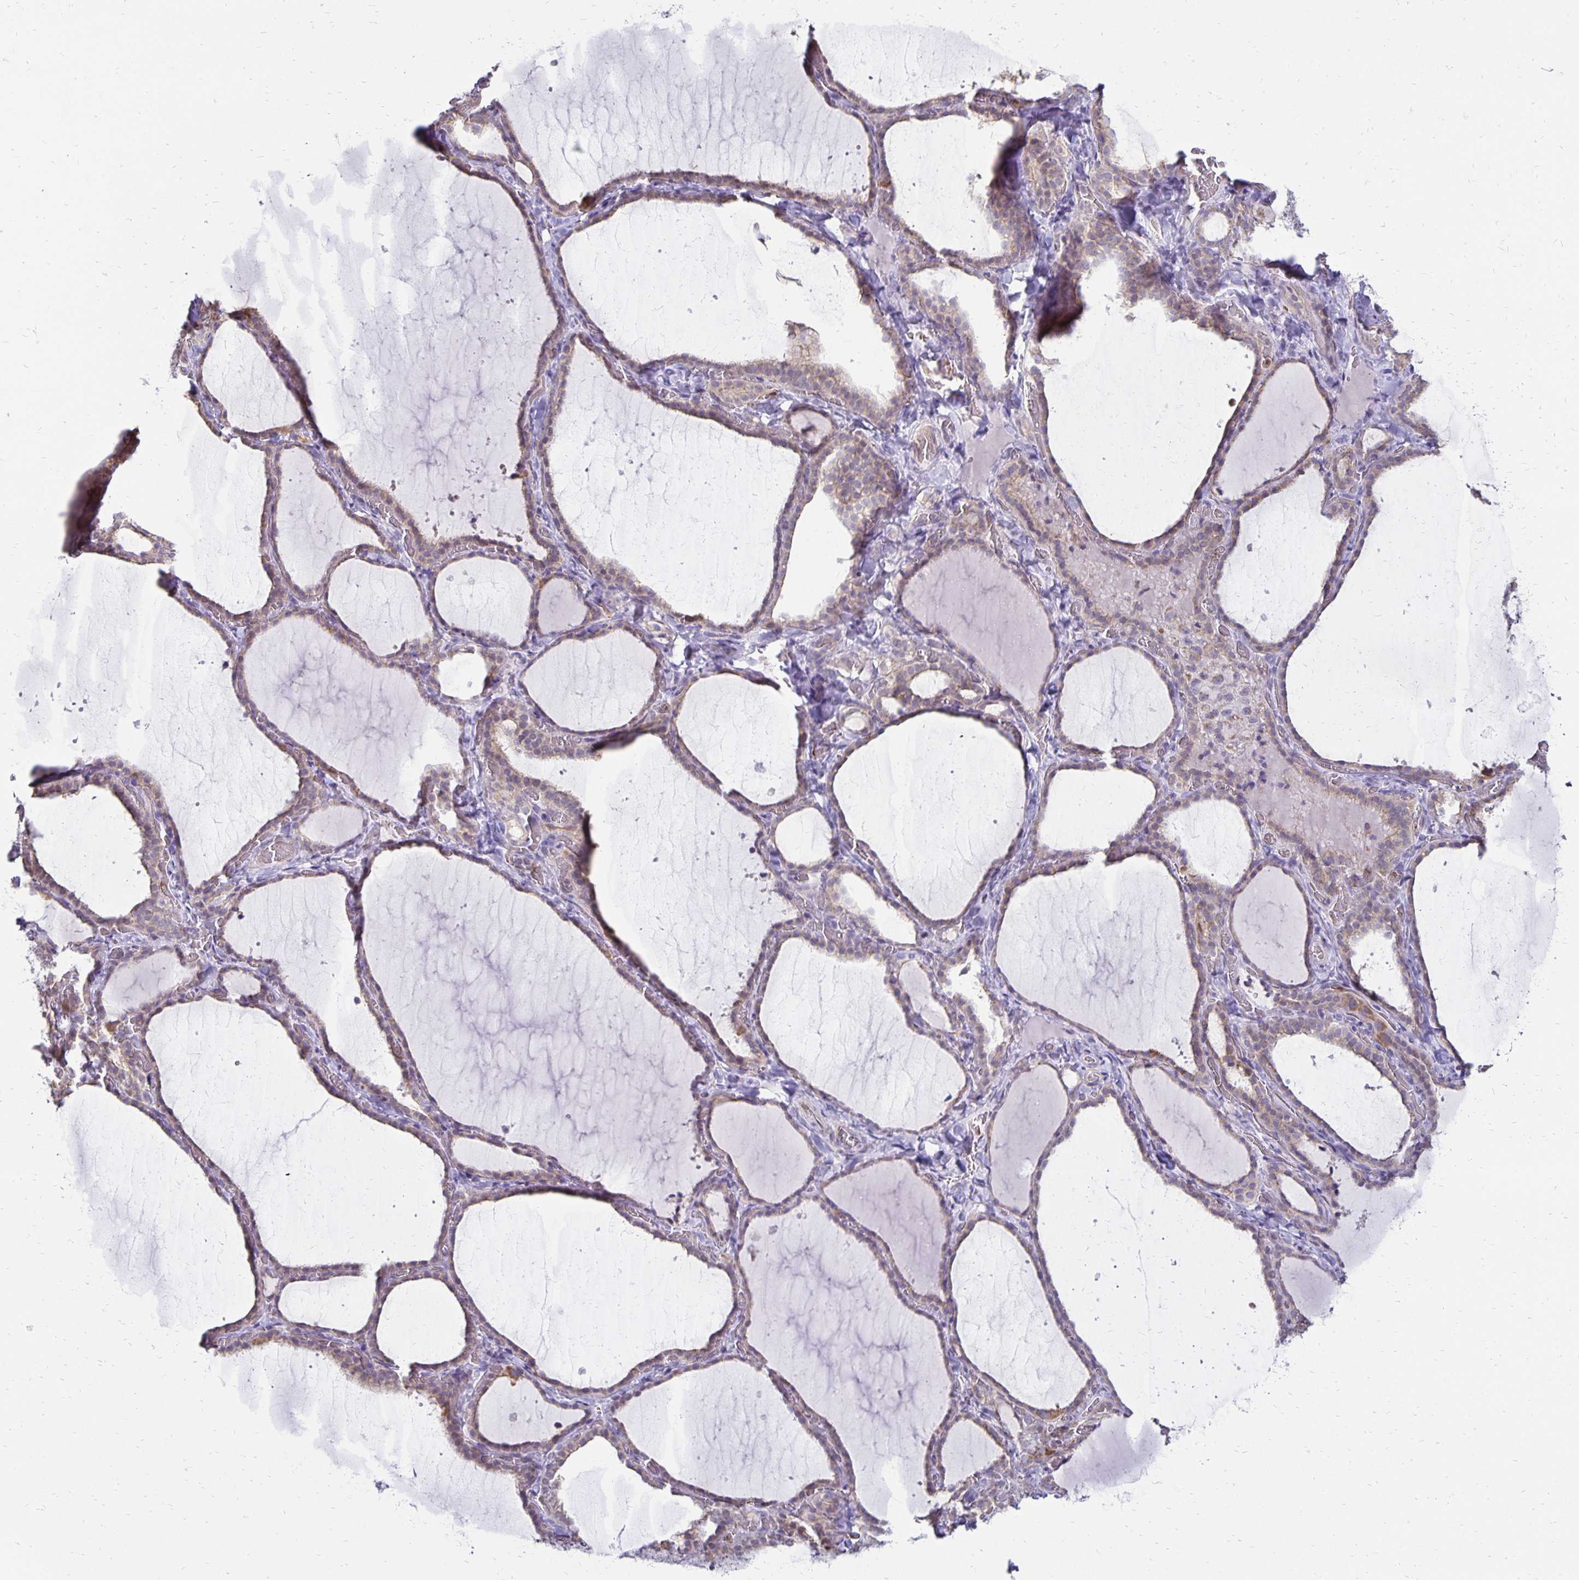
{"staining": {"intensity": "weak", "quantity": "25%-75%", "location": "cytoplasmic/membranous"}, "tissue": "thyroid gland", "cell_type": "Glandular cells", "image_type": "normal", "snomed": [{"axis": "morphology", "description": "Normal tissue, NOS"}, {"axis": "topography", "description": "Thyroid gland"}], "caption": "Immunohistochemistry image of normal thyroid gland stained for a protein (brown), which displays low levels of weak cytoplasmic/membranous positivity in approximately 25%-75% of glandular cells.", "gene": "FN3K", "patient": {"sex": "female", "age": 22}}